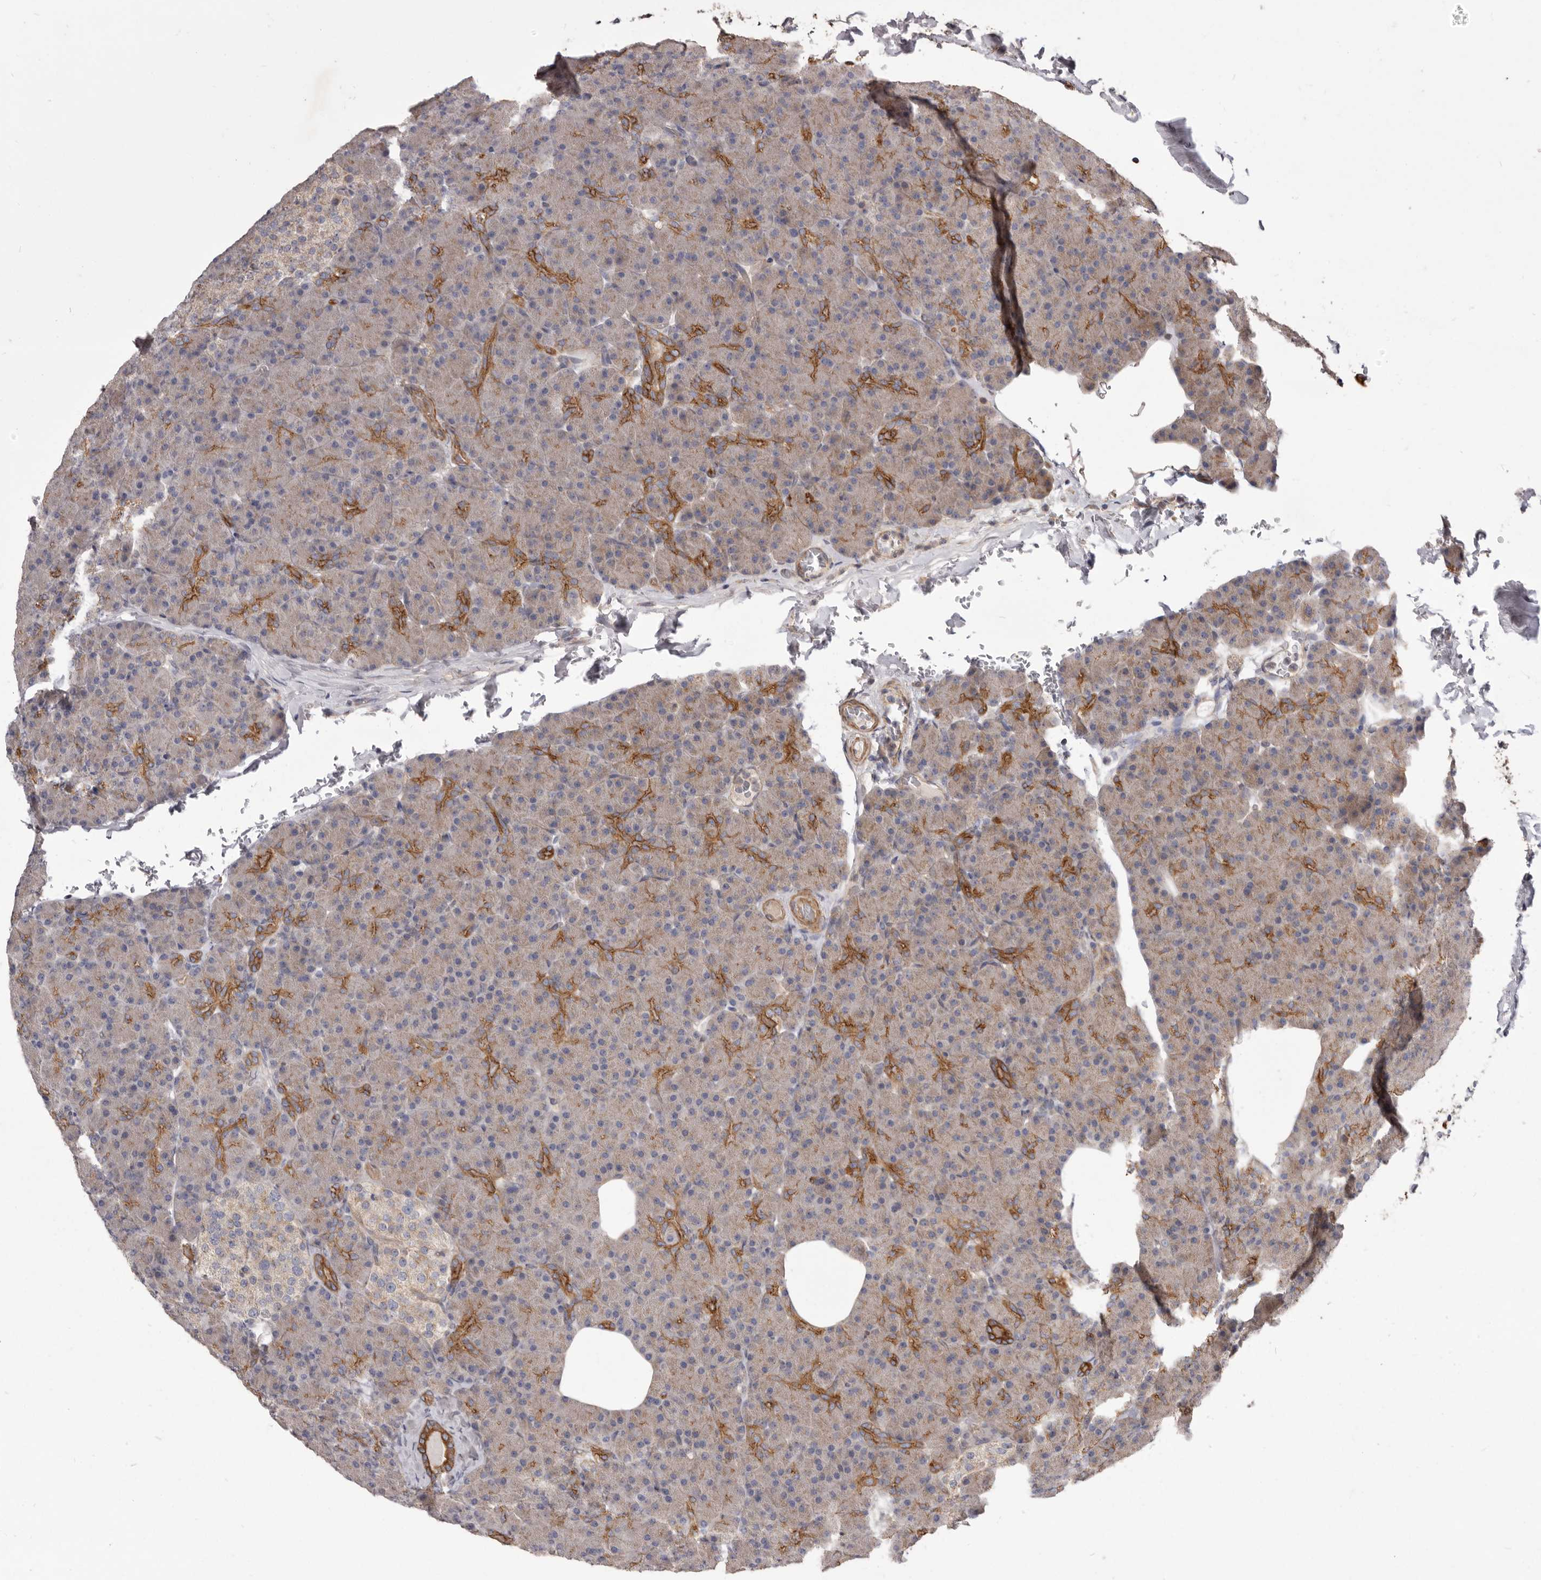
{"staining": {"intensity": "strong", "quantity": "25%-75%", "location": "cytoplasmic/membranous"}, "tissue": "pancreas", "cell_type": "Exocrine glandular cells", "image_type": "normal", "snomed": [{"axis": "morphology", "description": "Normal tissue, NOS"}, {"axis": "topography", "description": "Pancreas"}], "caption": "This image shows unremarkable pancreas stained with immunohistochemistry (IHC) to label a protein in brown. The cytoplasmic/membranous of exocrine glandular cells show strong positivity for the protein. Nuclei are counter-stained blue.", "gene": "VPS45", "patient": {"sex": "female", "age": 43}}